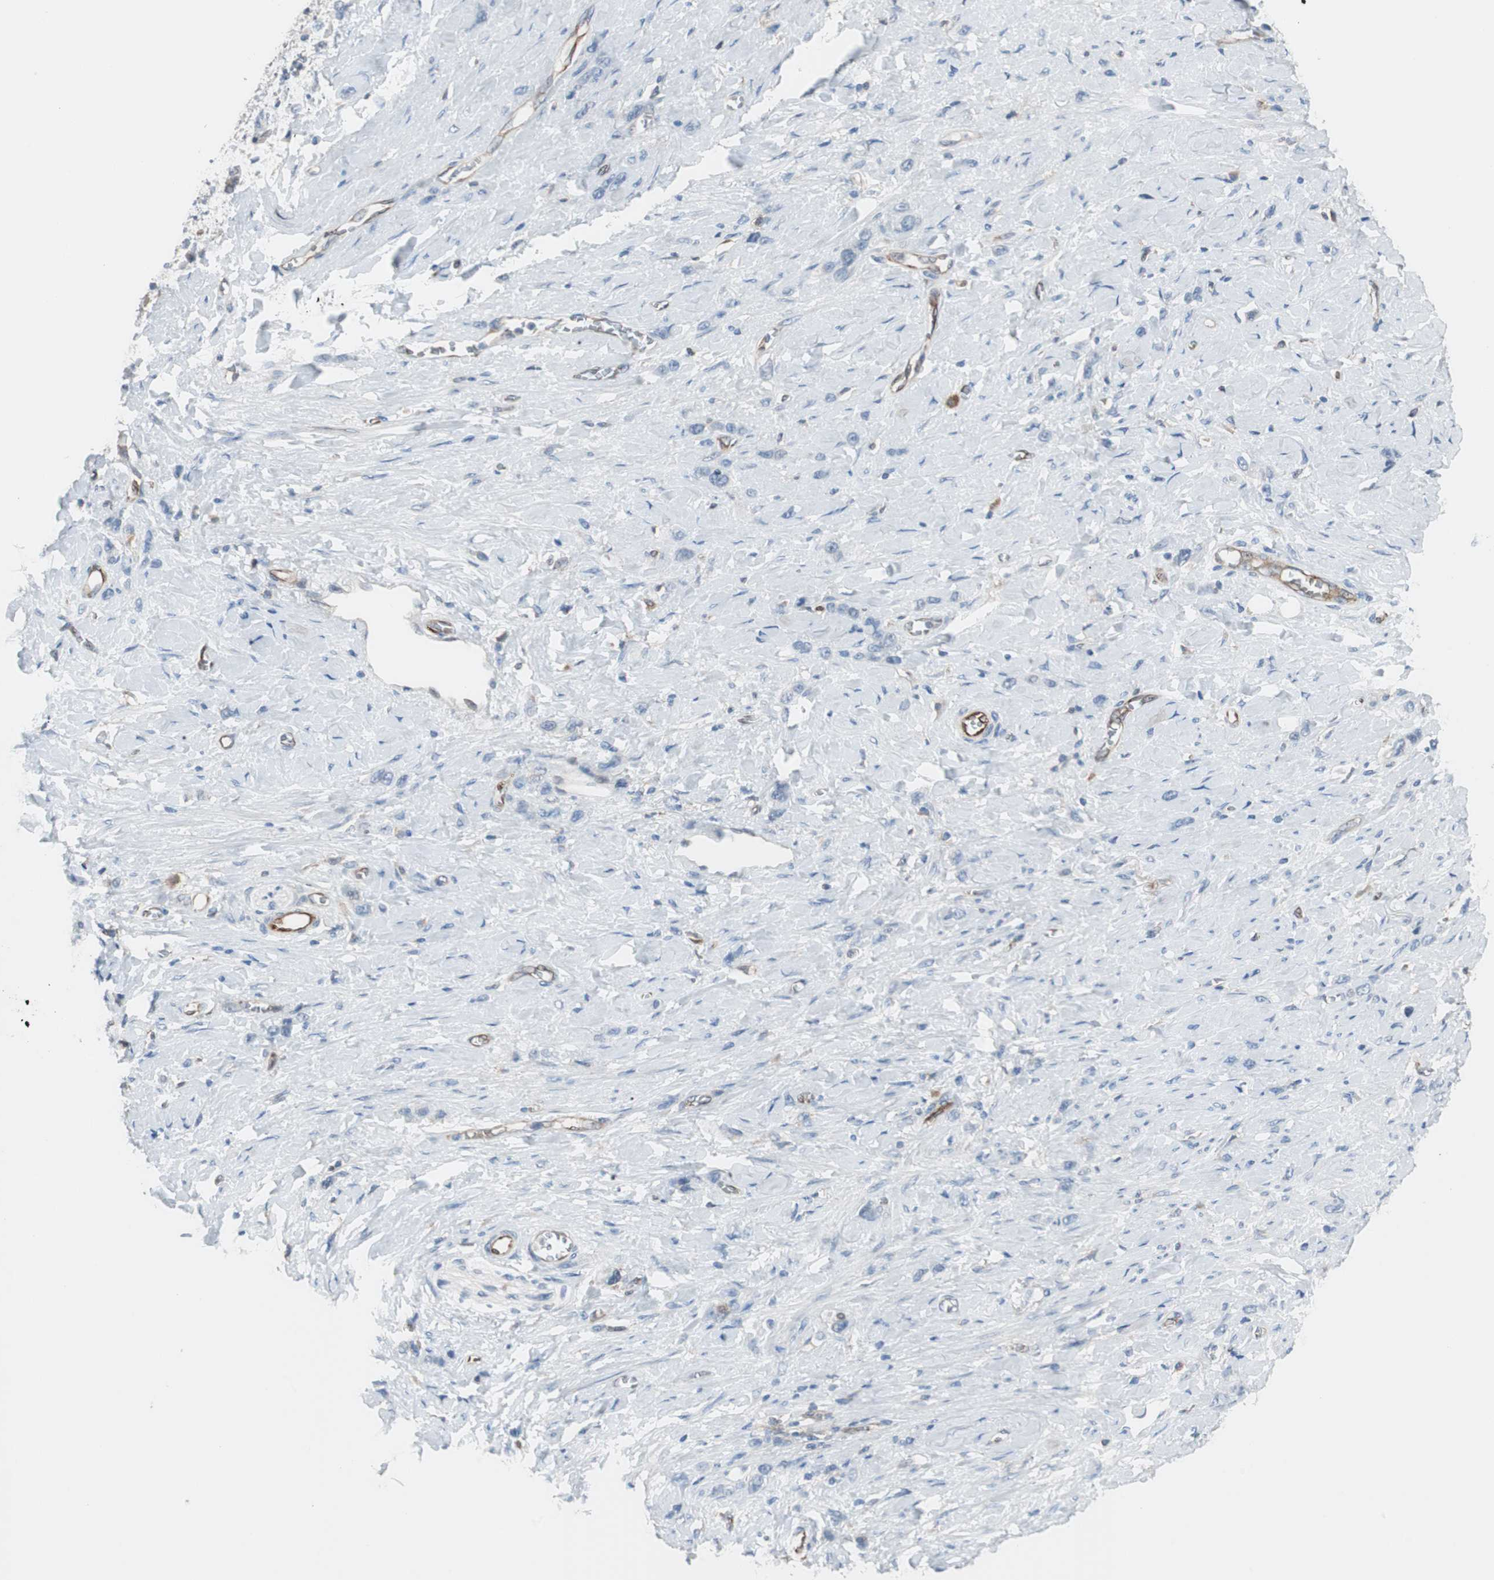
{"staining": {"intensity": "negative", "quantity": "none", "location": "none"}, "tissue": "stomach cancer", "cell_type": "Tumor cells", "image_type": "cancer", "snomed": [{"axis": "morphology", "description": "Normal tissue, NOS"}, {"axis": "morphology", "description": "Adenocarcinoma, NOS"}, {"axis": "morphology", "description": "Adenocarcinoma, High grade"}, {"axis": "topography", "description": "Stomach, upper"}, {"axis": "topography", "description": "Stomach"}], "caption": "The image displays no significant staining in tumor cells of stomach cancer (adenocarcinoma (high-grade)).", "gene": "SWAP70", "patient": {"sex": "female", "age": 65}}